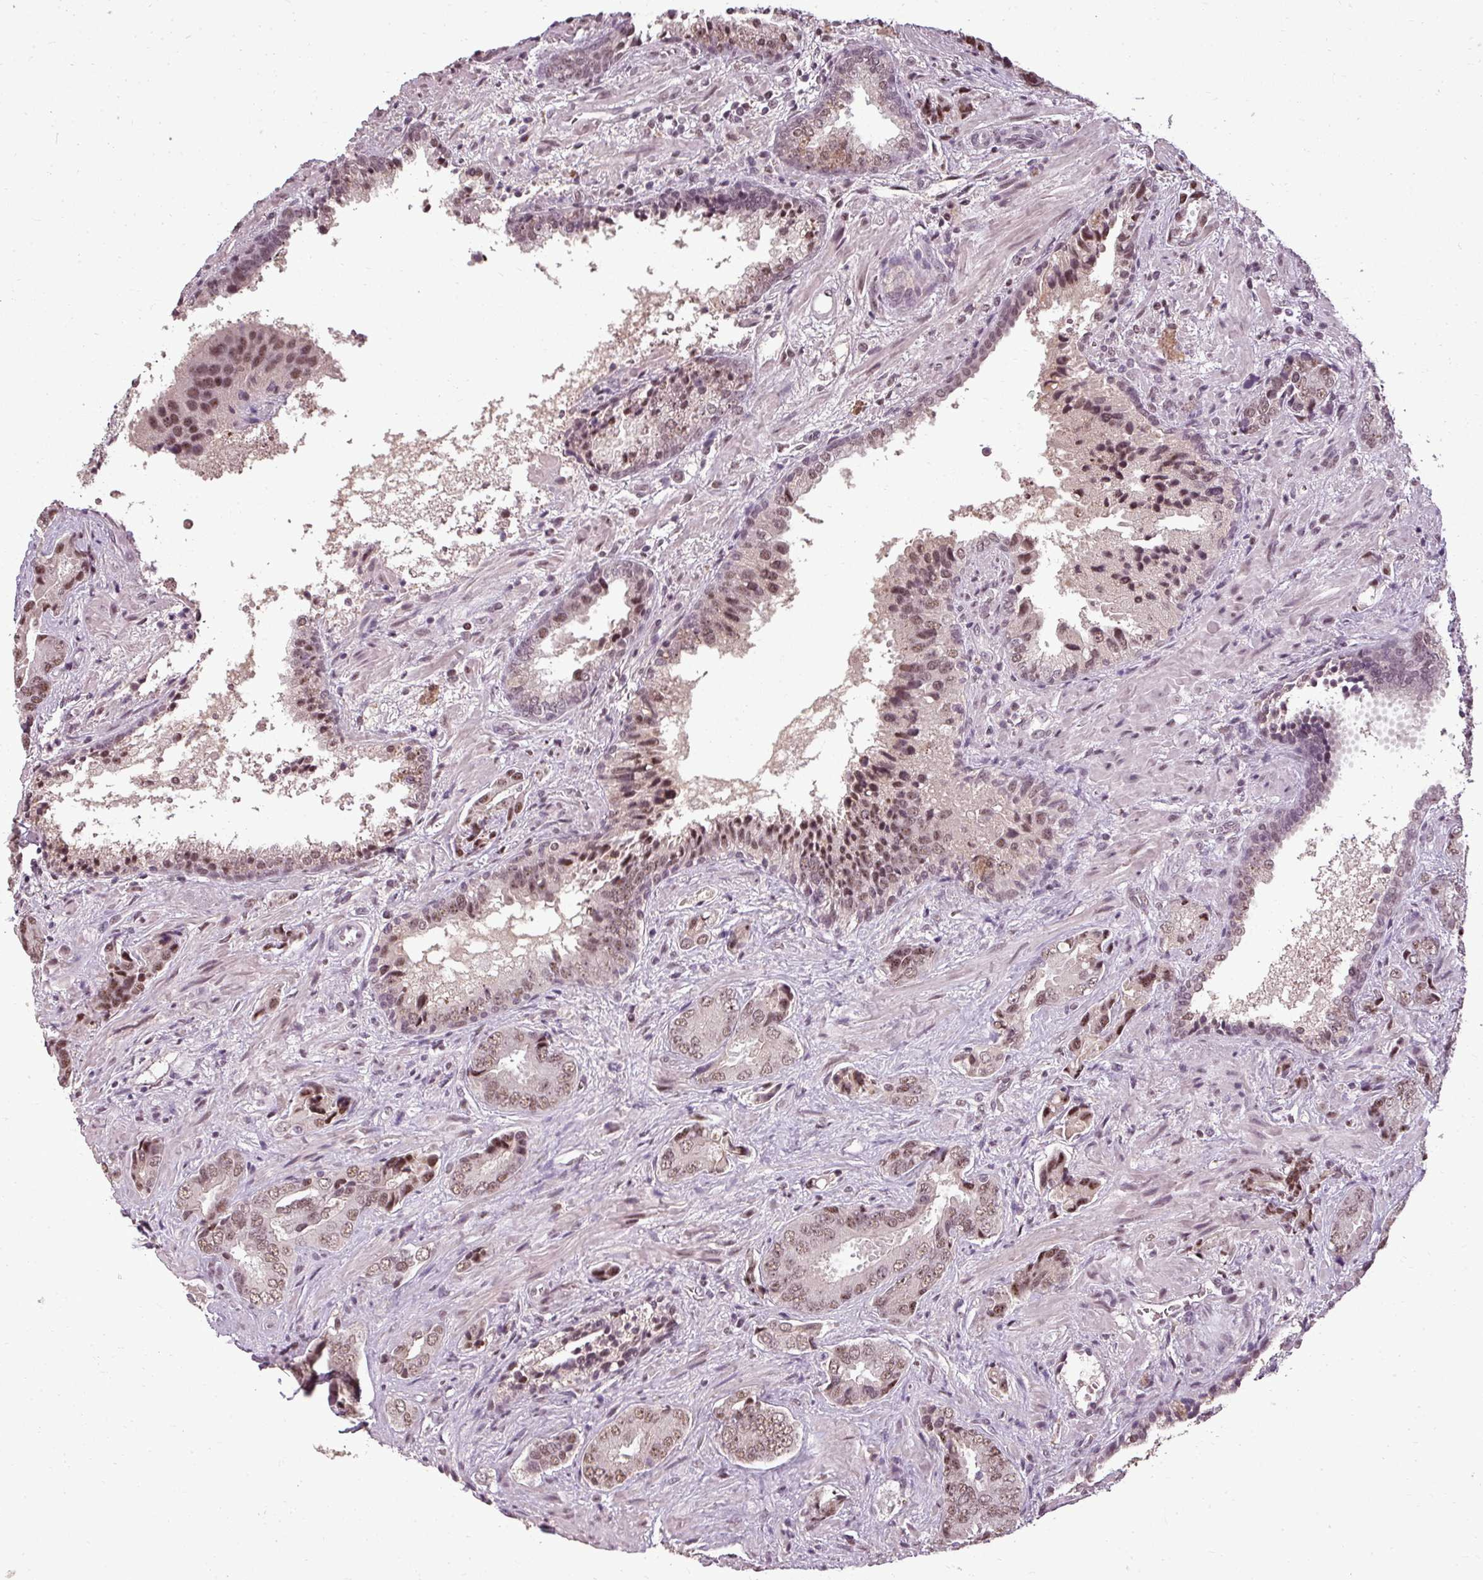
{"staining": {"intensity": "moderate", "quantity": ">75%", "location": "nuclear"}, "tissue": "prostate cancer", "cell_type": "Tumor cells", "image_type": "cancer", "snomed": [{"axis": "morphology", "description": "Adenocarcinoma, High grade"}, {"axis": "topography", "description": "Prostate"}], "caption": "Immunohistochemistry of human prostate high-grade adenocarcinoma demonstrates medium levels of moderate nuclear expression in about >75% of tumor cells.", "gene": "BCAS3", "patient": {"sex": "male", "age": 71}}